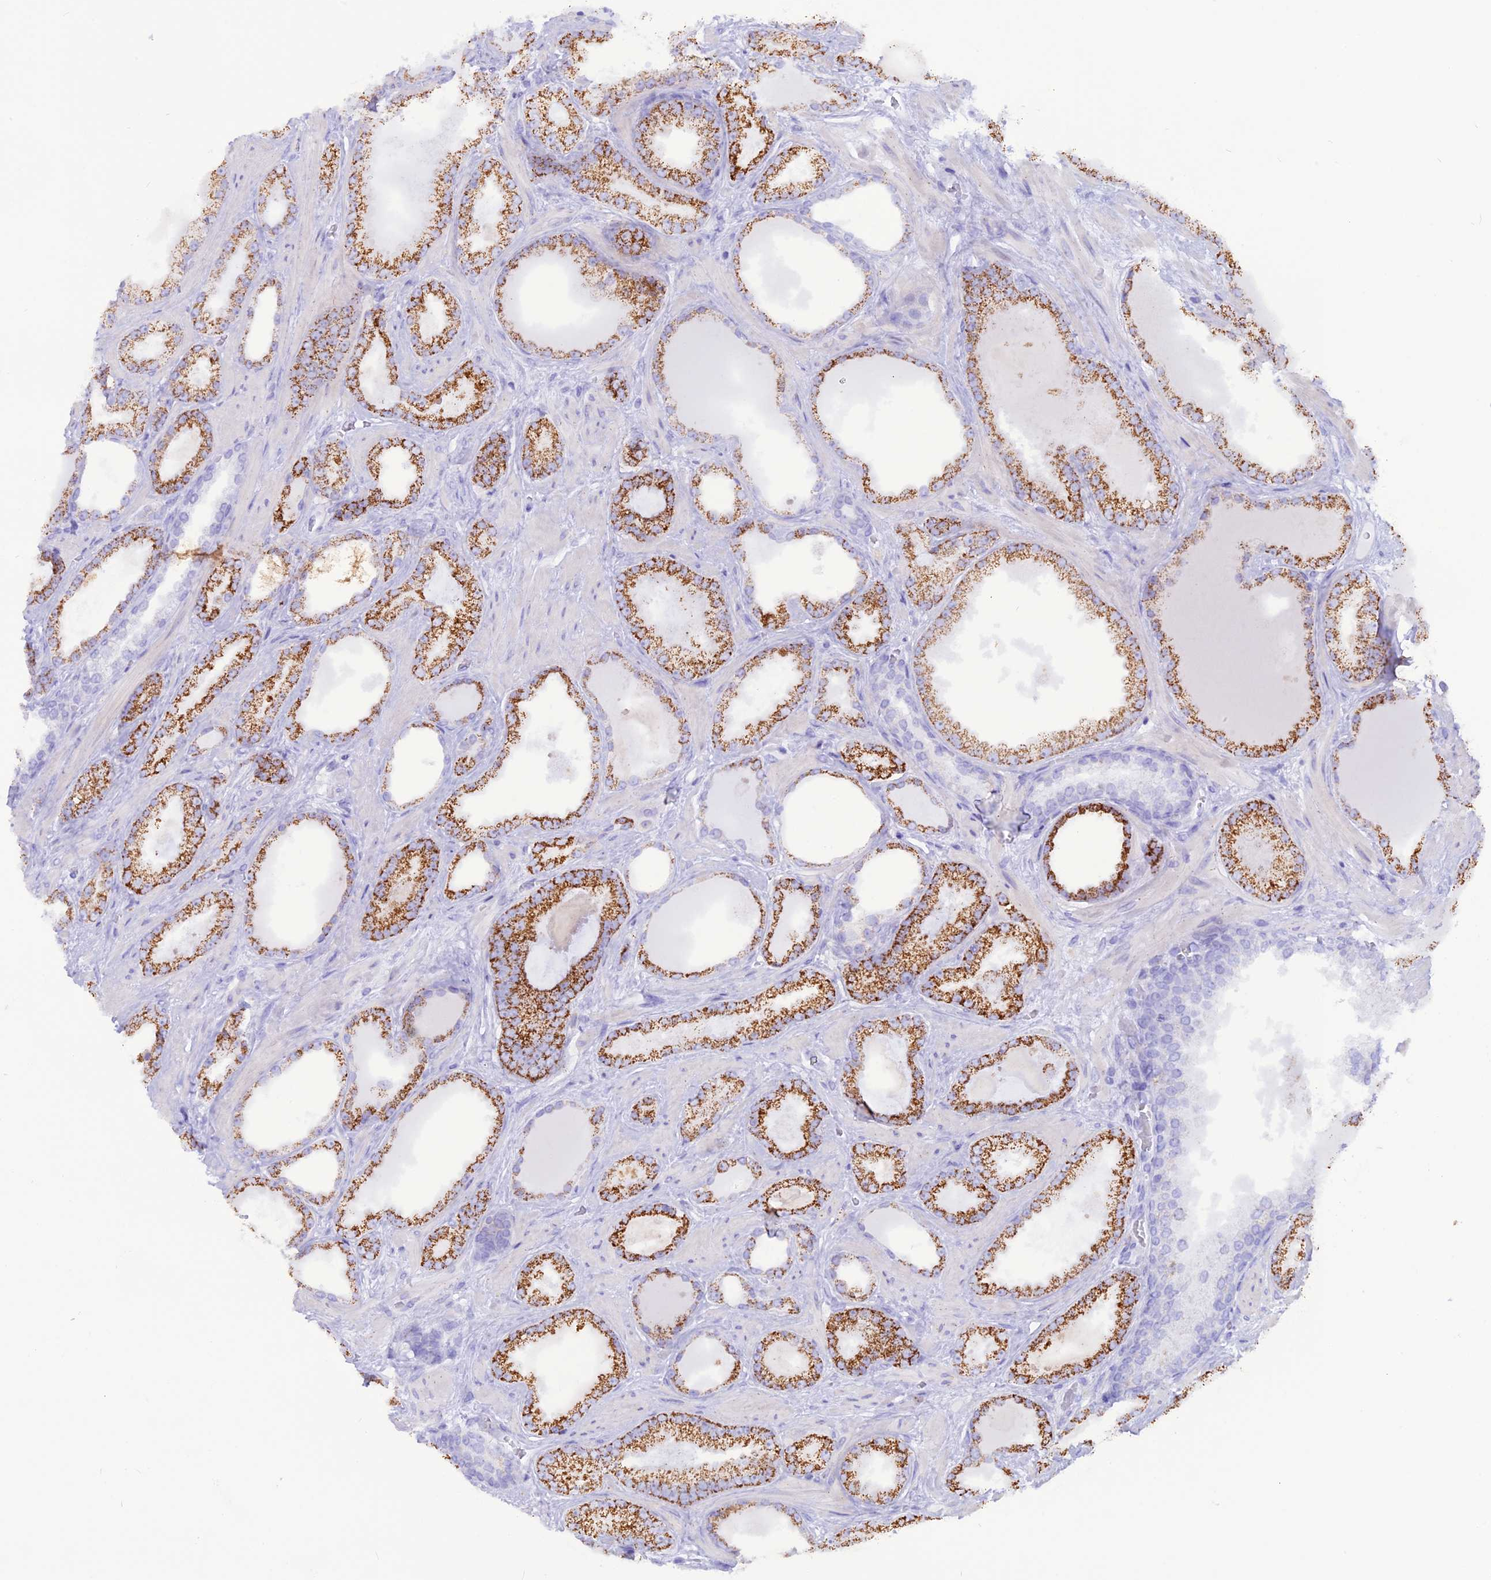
{"staining": {"intensity": "strong", "quantity": ">75%", "location": "cytoplasmic/membranous"}, "tissue": "prostate cancer", "cell_type": "Tumor cells", "image_type": "cancer", "snomed": [{"axis": "morphology", "description": "Adenocarcinoma, Low grade"}, {"axis": "topography", "description": "Prostate"}], "caption": "Prostate cancer (low-grade adenocarcinoma) stained with DAB (3,3'-diaminobenzidine) immunohistochemistry (IHC) exhibits high levels of strong cytoplasmic/membranous positivity in about >75% of tumor cells. (DAB IHC with brightfield microscopy, high magnification).", "gene": "GLYATL1", "patient": {"sex": "male", "age": 57}}